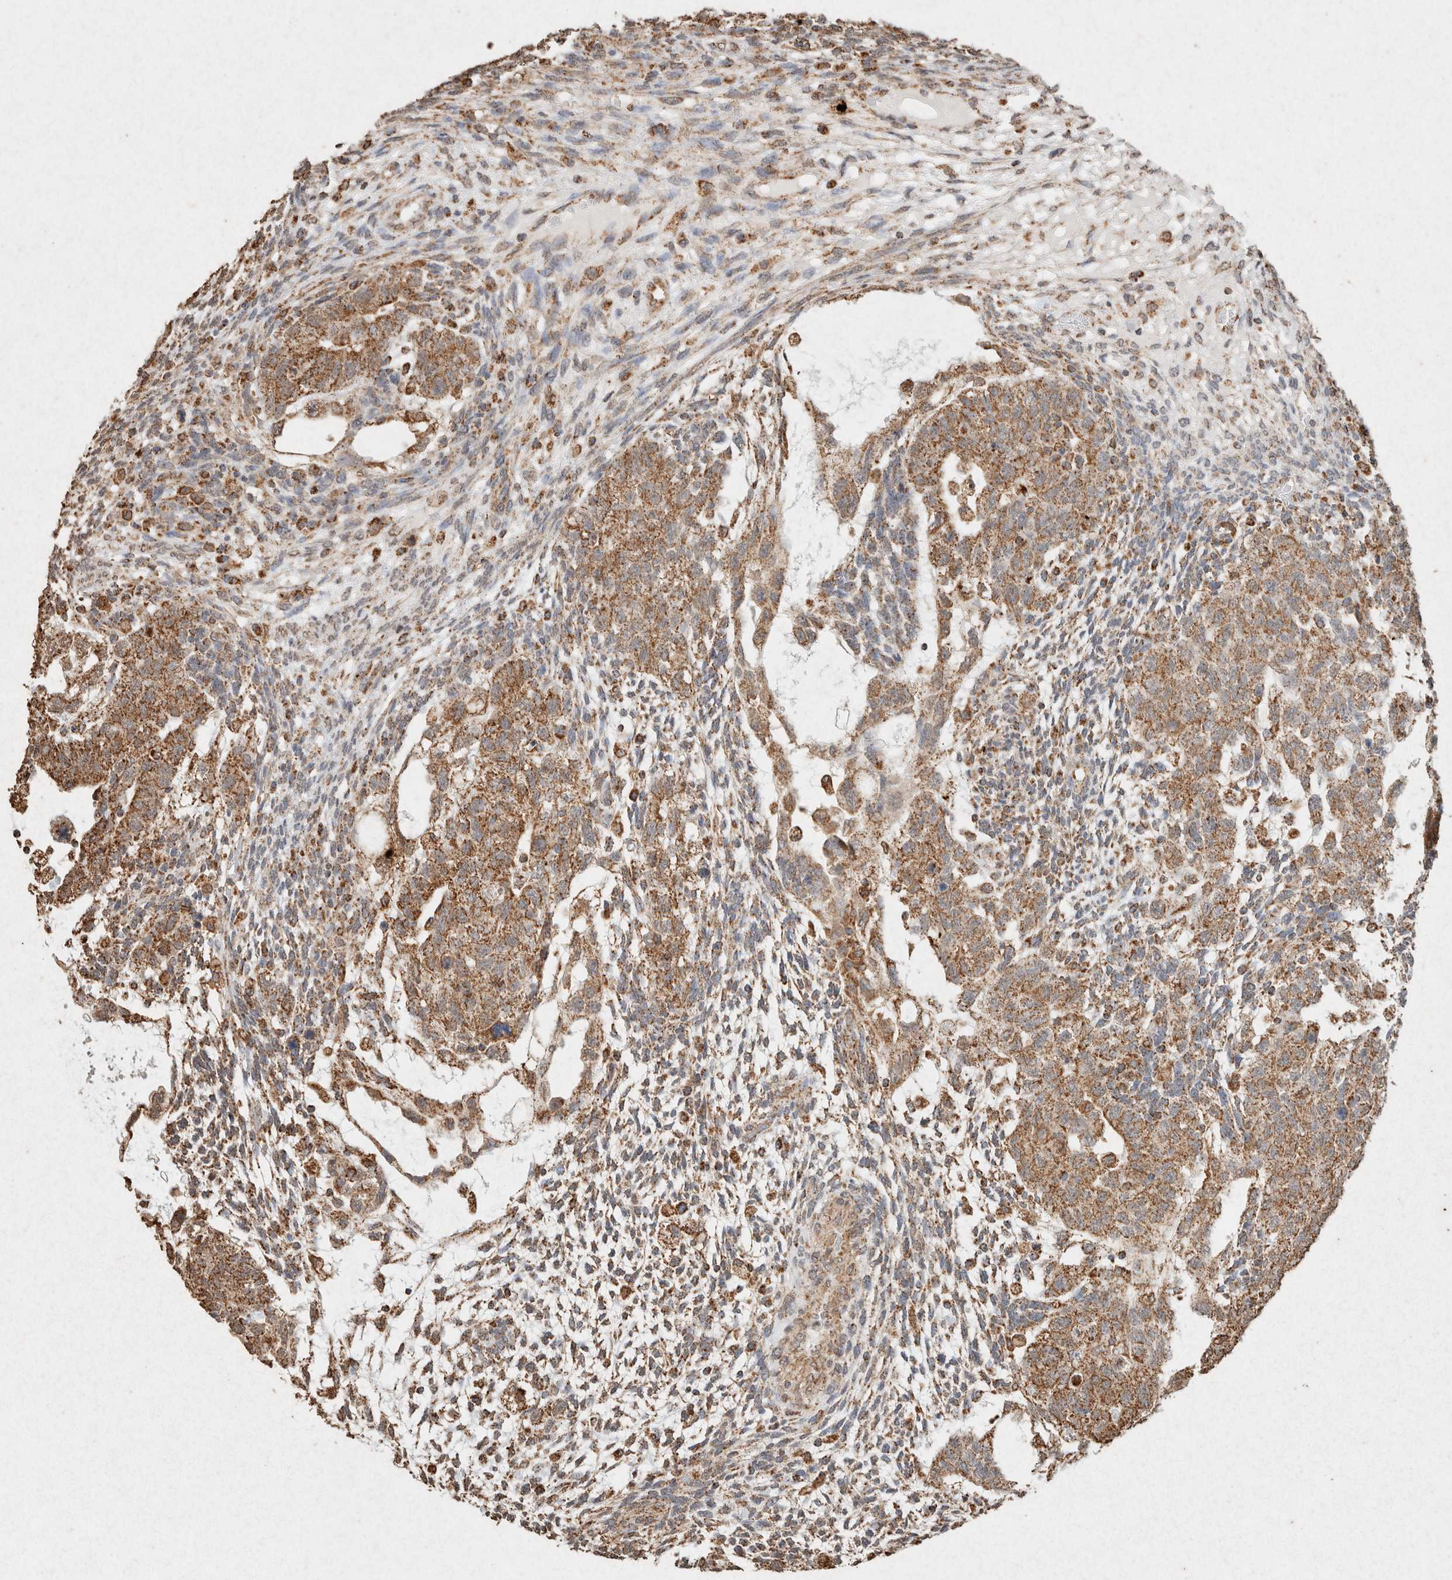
{"staining": {"intensity": "moderate", "quantity": ">75%", "location": "cytoplasmic/membranous"}, "tissue": "testis cancer", "cell_type": "Tumor cells", "image_type": "cancer", "snomed": [{"axis": "morphology", "description": "Normal tissue, NOS"}, {"axis": "morphology", "description": "Carcinoma, Embryonal, NOS"}, {"axis": "topography", "description": "Testis"}], "caption": "Testis cancer (embryonal carcinoma) tissue exhibits moderate cytoplasmic/membranous positivity in about >75% of tumor cells The protein of interest is shown in brown color, while the nuclei are stained blue.", "gene": "SDC2", "patient": {"sex": "male", "age": 36}}